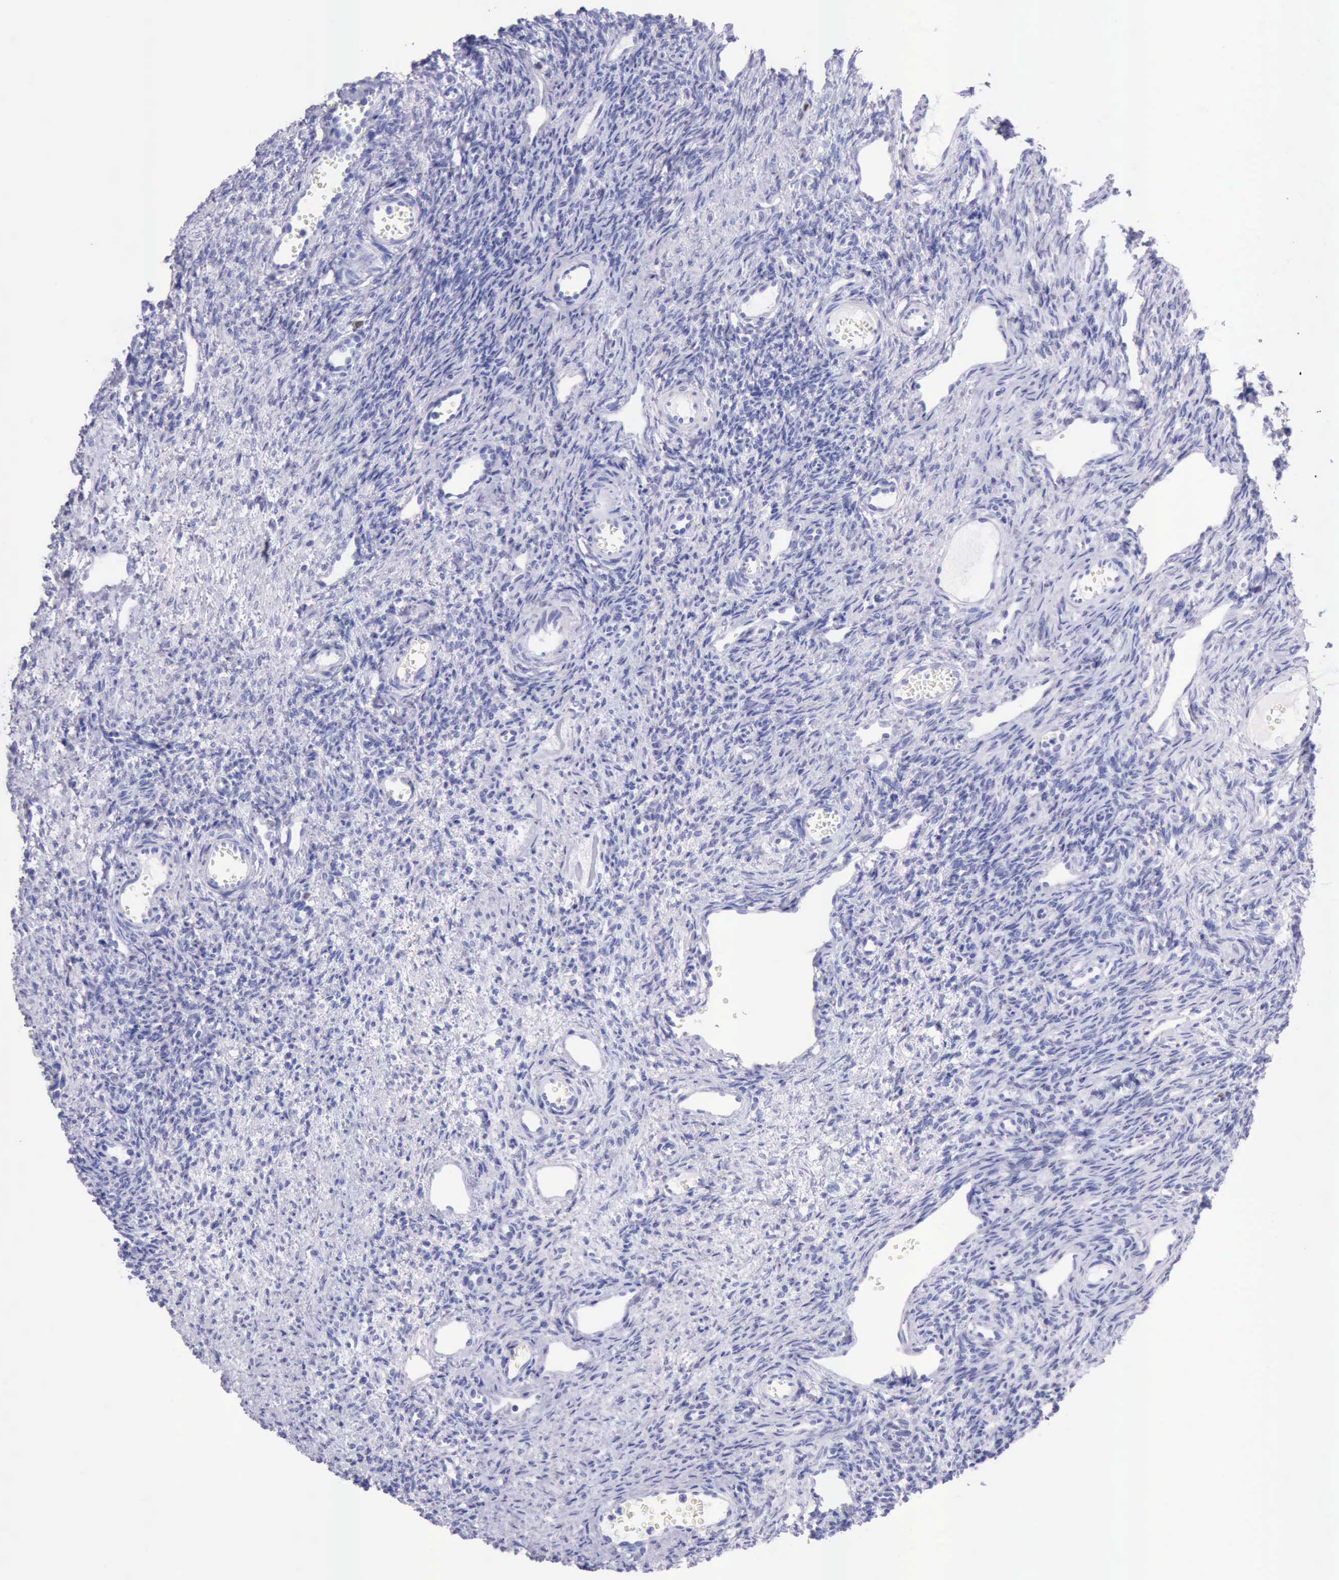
{"staining": {"intensity": "moderate", "quantity": "25%-75%", "location": "nuclear"}, "tissue": "ovary", "cell_type": "Follicle cells", "image_type": "normal", "snomed": [{"axis": "morphology", "description": "Normal tissue, NOS"}, {"axis": "topography", "description": "Ovary"}], "caption": "There is medium levels of moderate nuclear positivity in follicle cells of normal ovary, as demonstrated by immunohistochemical staining (brown color).", "gene": "MCM2", "patient": {"sex": "female", "age": 33}}